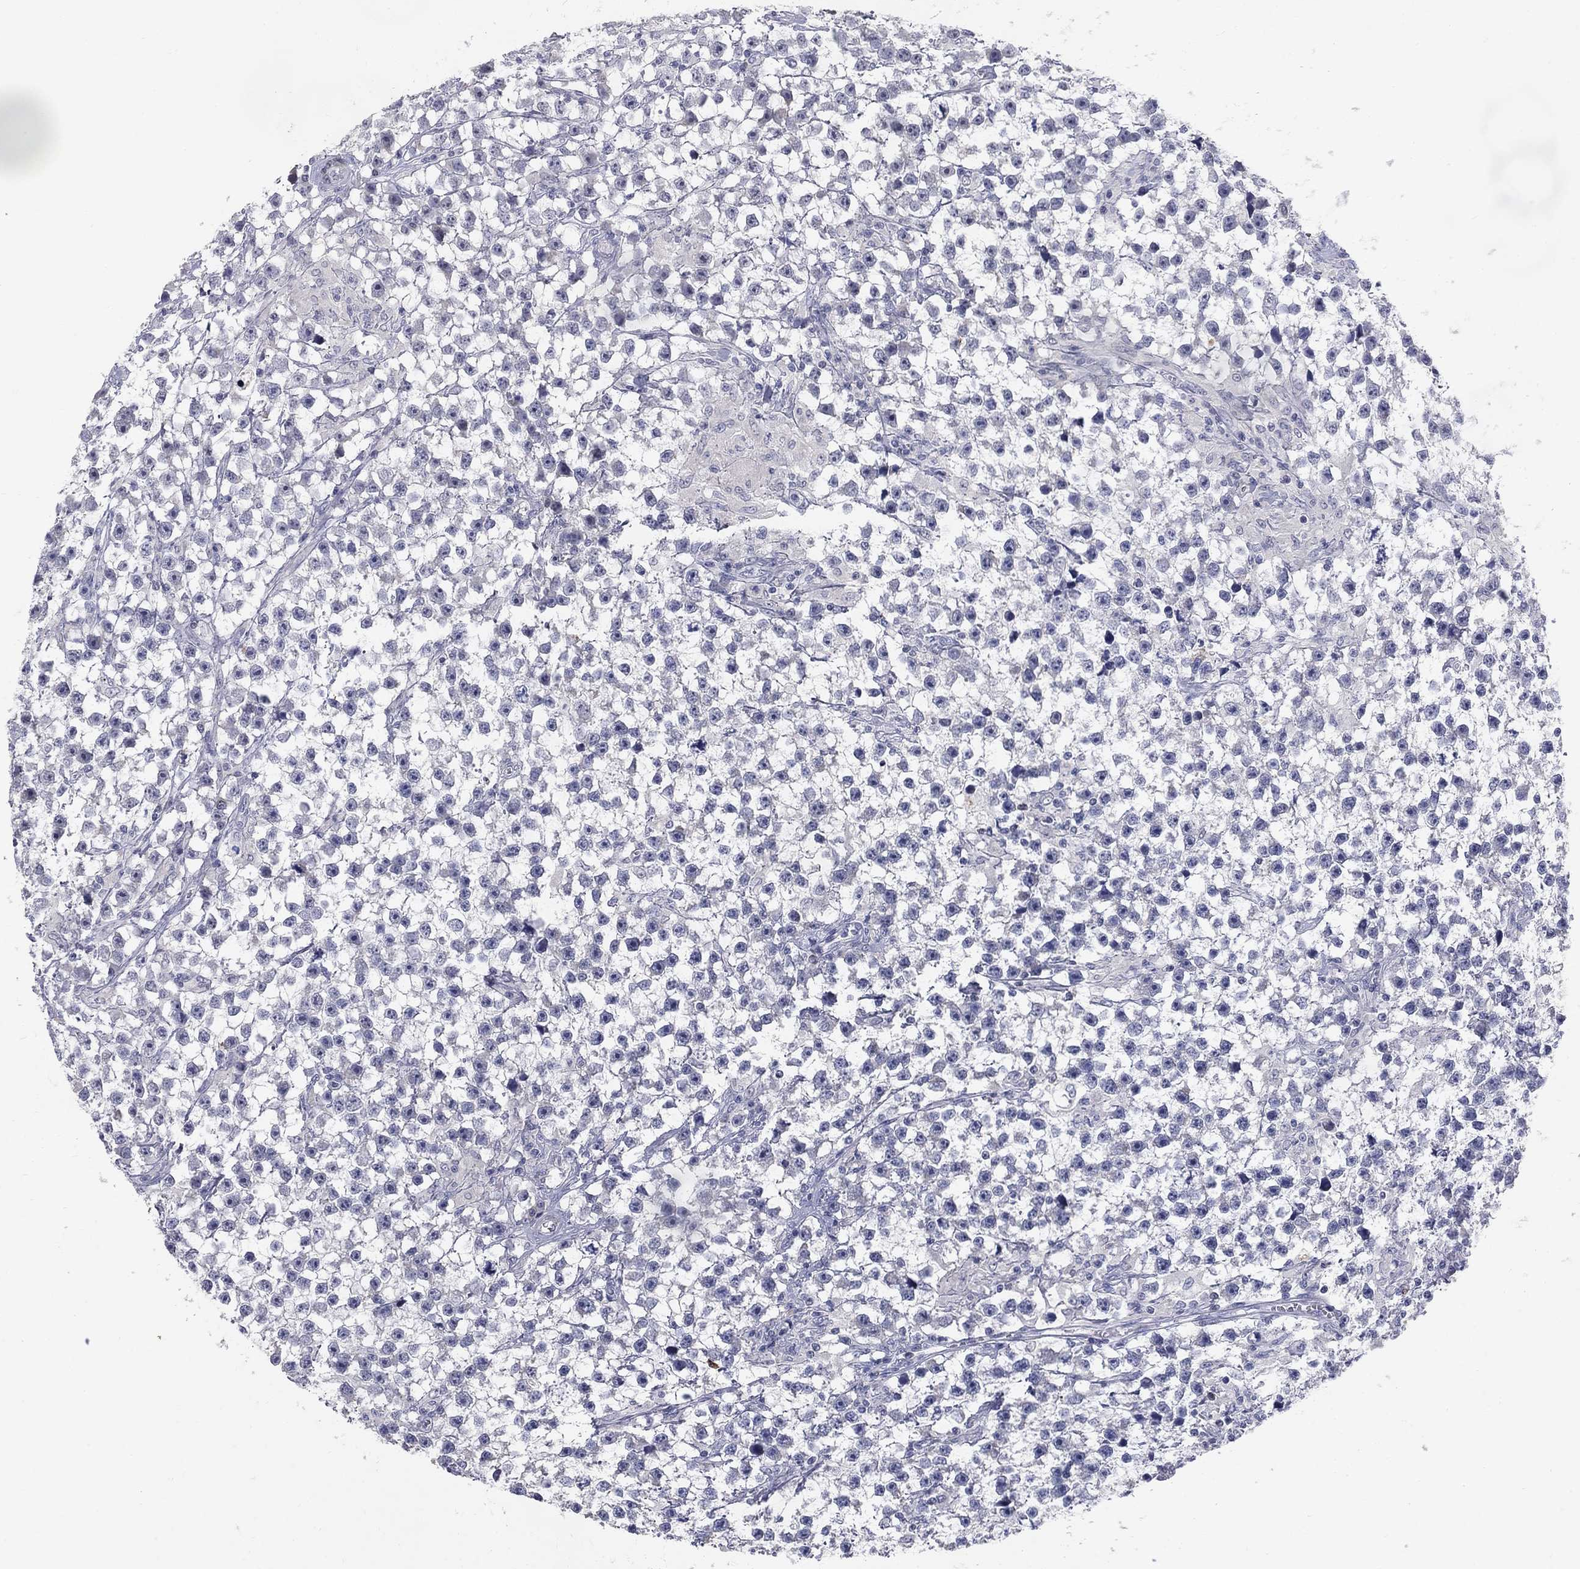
{"staining": {"intensity": "negative", "quantity": "none", "location": "none"}, "tissue": "testis cancer", "cell_type": "Tumor cells", "image_type": "cancer", "snomed": [{"axis": "morphology", "description": "Seminoma, NOS"}, {"axis": "topography", "description": "Testis"}], "caption": "This photomicrograph is of testis seminoma stained with IHC to label a protein in brown with the nuclei are counter-stained blue. There is no expression in tumor cells. Brightfield microscopy of immunohistochemistry (IHC) stained with DAB (brown) and hematoxylin (blue), captured at high magnification.", "gene": "NTRK2", "patient": {"sex": "male", "age": 59}}